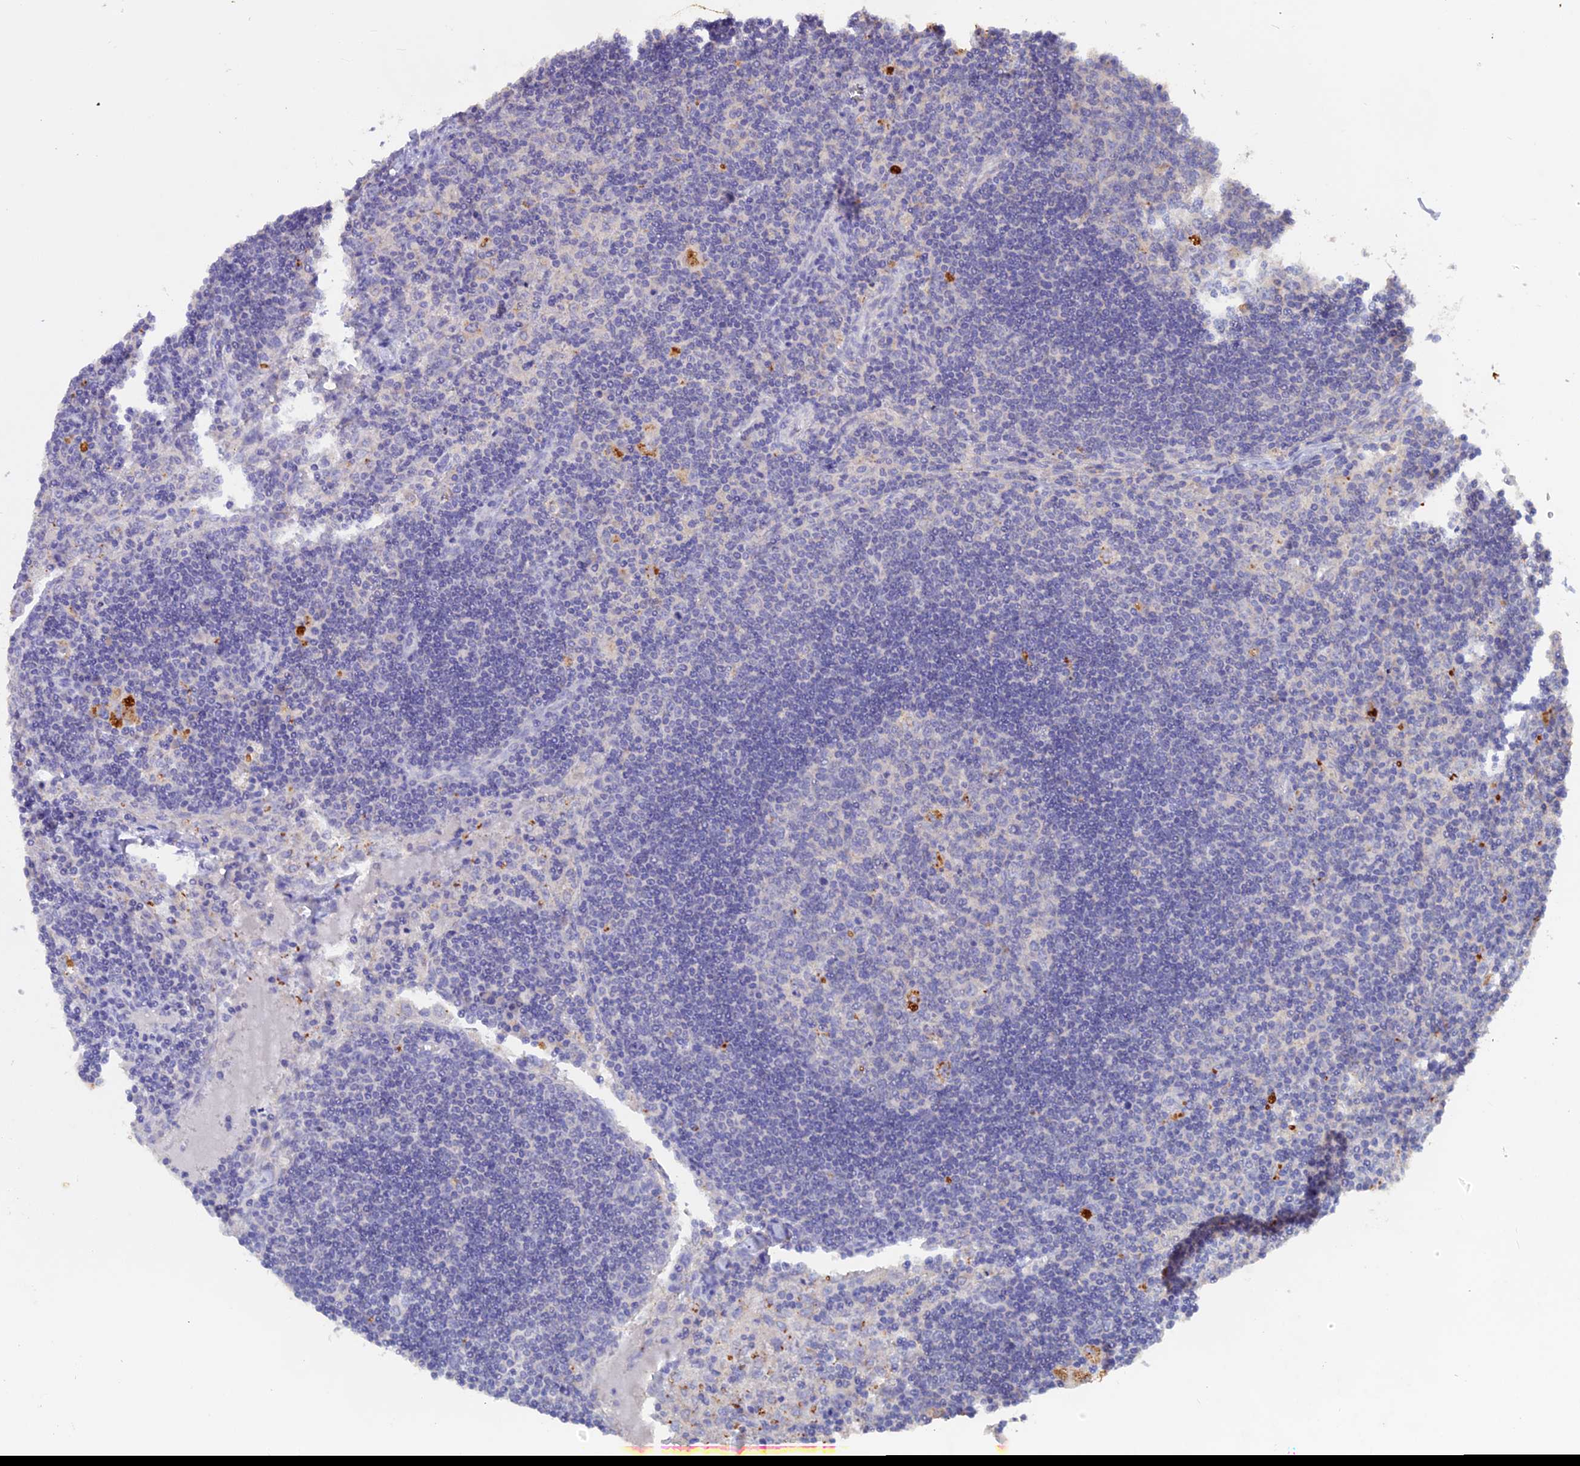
{"staining": {"intensity": "negative", "quantity": "none", "location": "none"}, "tissue": "lymph node", "cell_type": "Germinal center cells", "image_type": "normal", "snomed": [{"axis": "morphology", "description": "Normal tissue, NOS"}, {"axis": "topography", "description": "Lymph node"}], "caption": "A high-resolution image shows immunohistochemistry (IHC) staining of unremarkable lymph node, which shows no significant positivity in germinal center cells.", "gene": "SLC26A4", "patient": {"sex": "male", "age": 58}}